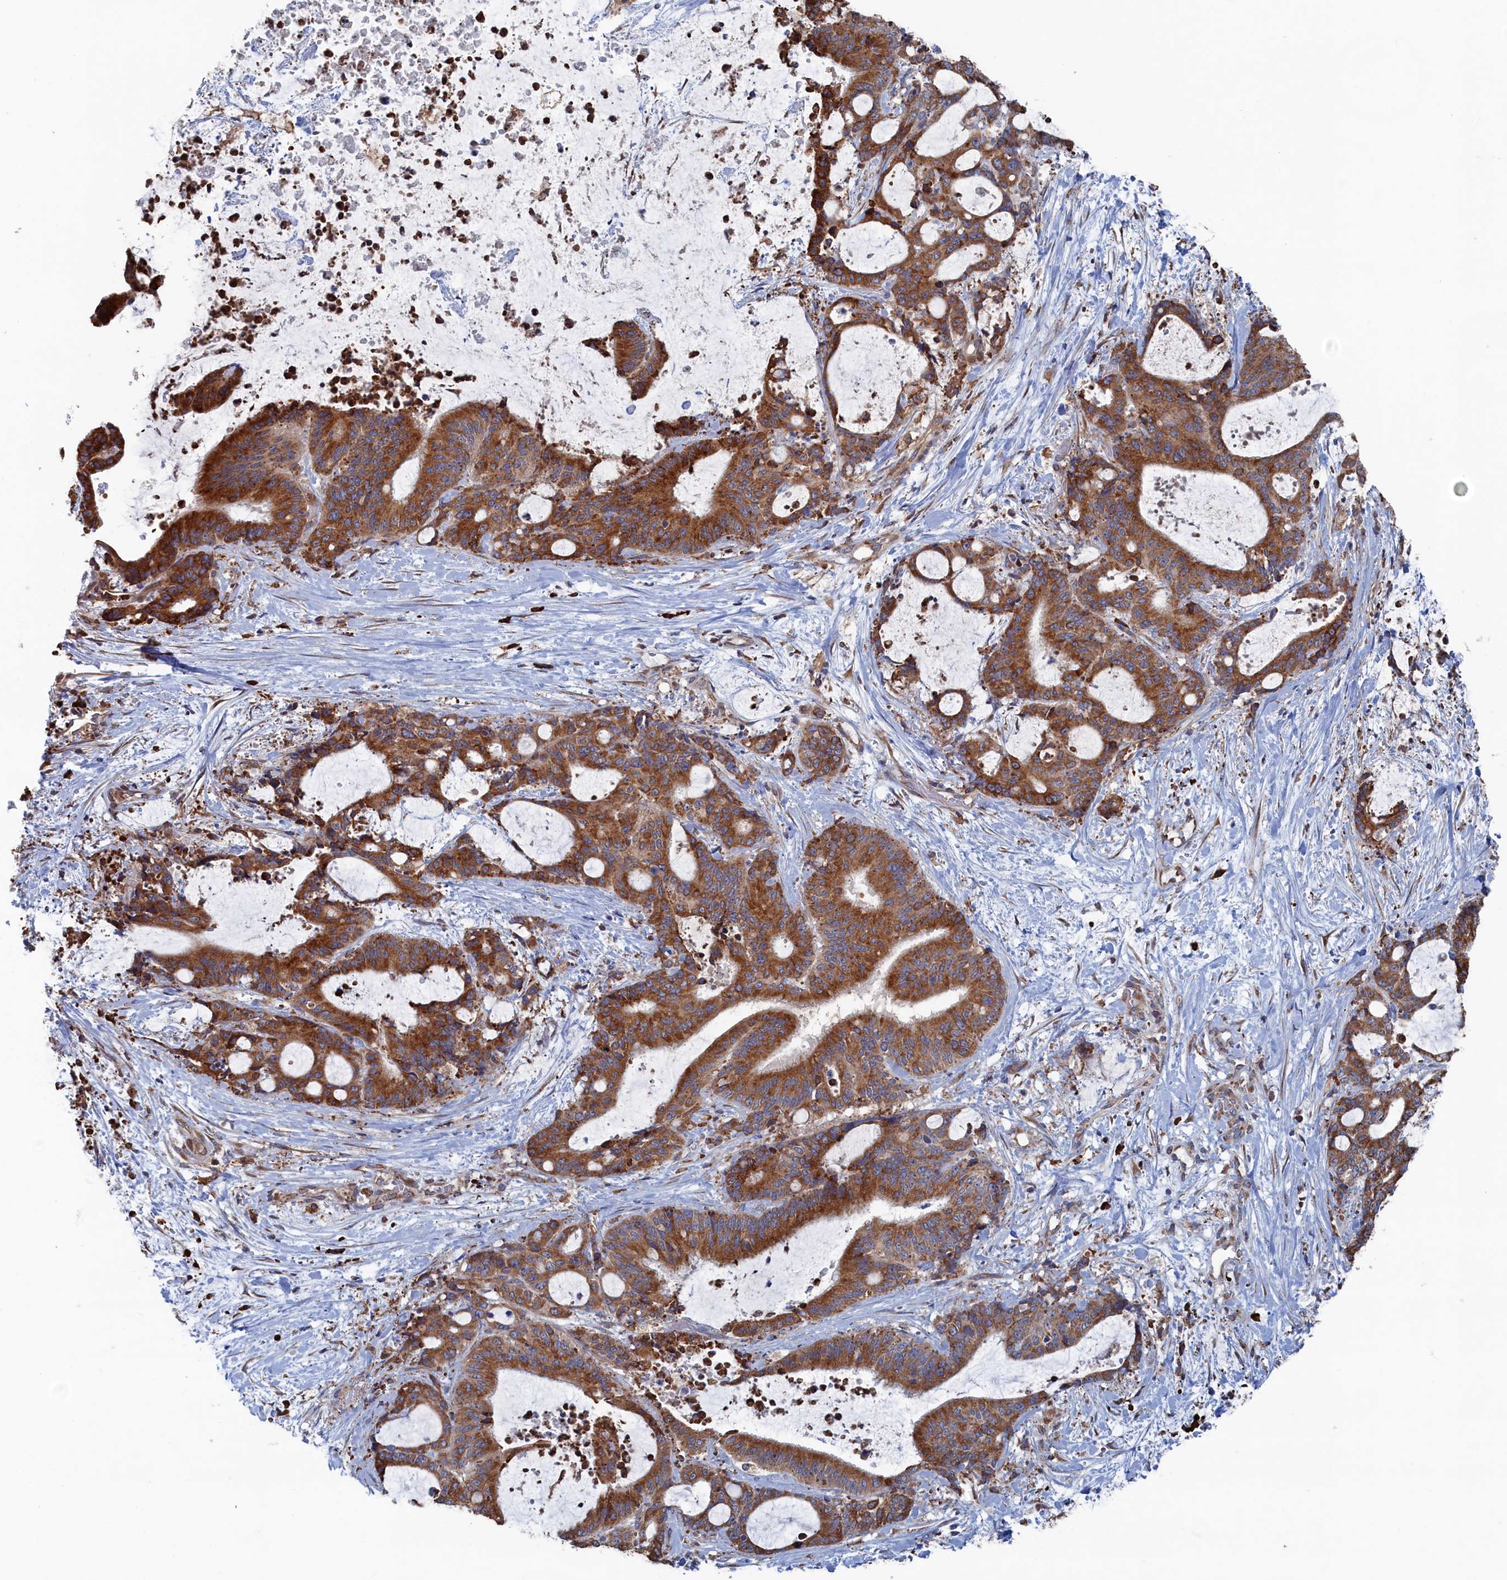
{"staining": {"intensity": "strong", "quantity": ">75%", "location": "cytoplasmic/membranous"}, "tissue": "liver cancer", "cell_type": "Tumor cells", "image_type": "cancer", "snomed": [{"axis": "morphology", "description": "Normal tissue, NOS"}, {"axis": "morphology", "description": "Cholangiocarcinoma"}, {"axis": "topography", "description": "Liver"}, {"axis": "topography", "description": "Peripheral nerve tissue"}], "caption": "Immunohistochemical staining of liver cancer demonstrates strong cytoplasmic/membranous protein expression in approximately >75% of tumor cells.", "gene": "BPIFB6", "patient": {"sex": "female", "age": 73}}